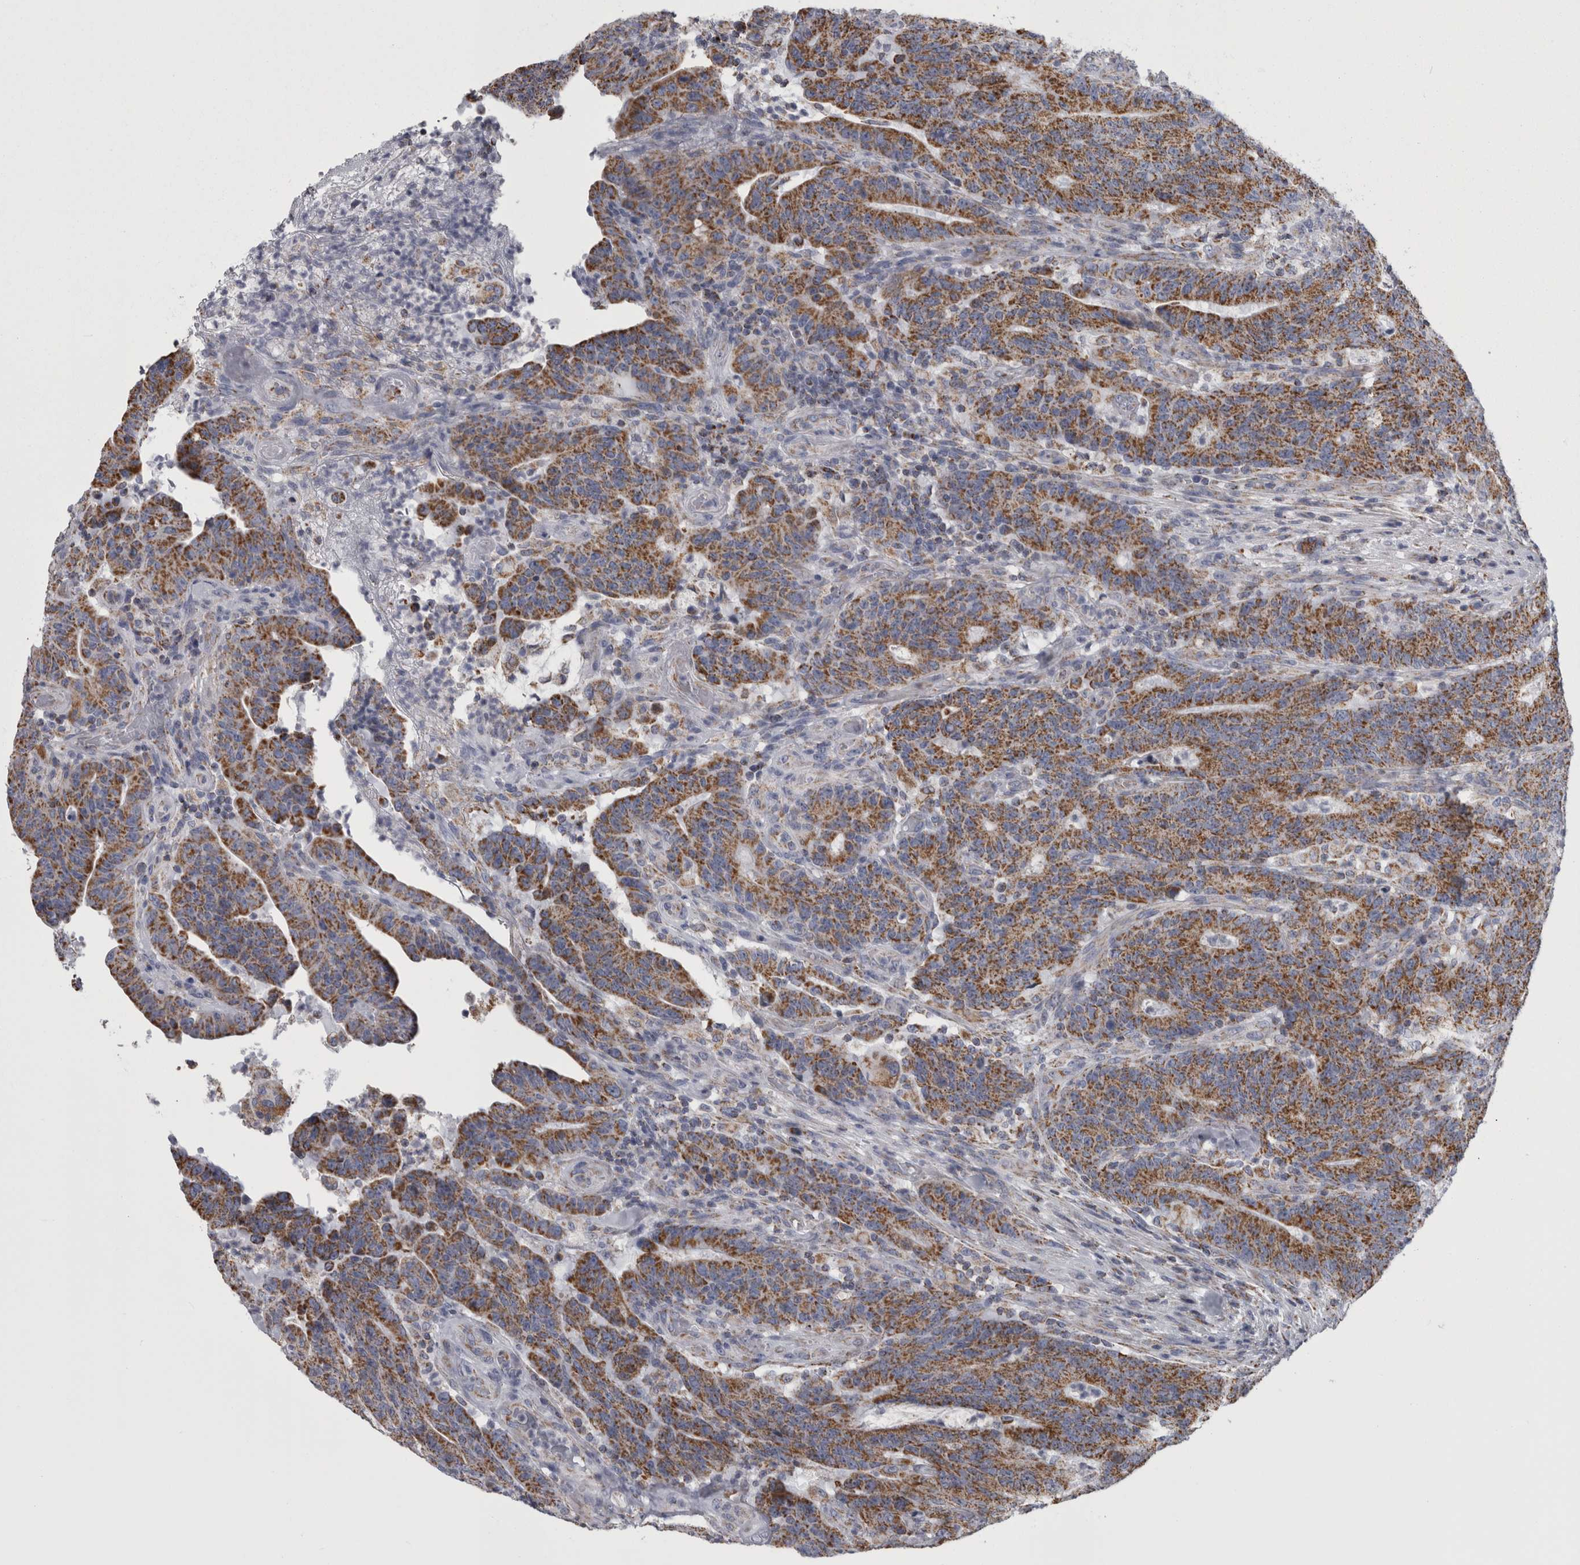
{"staining": {"intensity": "moderate", "quantity": ">75%", "location": "cytoplasmic/membranous"}, "tissue": "colorectal cancer", "cell_type": "Tumor cells", "image_type": "cancer", "snomed": [{"axis": "morphology", "description": "Normal tissue, NOS"}, {"axis": "morphology", "description": "Adenocarcinoma, NOS"}, {"axis": "topography", "description": "Colon"}], "caption": "Moderate cytoplasmic/membranous protein positivity is identified in about >75% of tumor cells in colorectal adenocarcinoma.", "gene": "MDH2", "patient": {"sex": "female", "age": 75}}